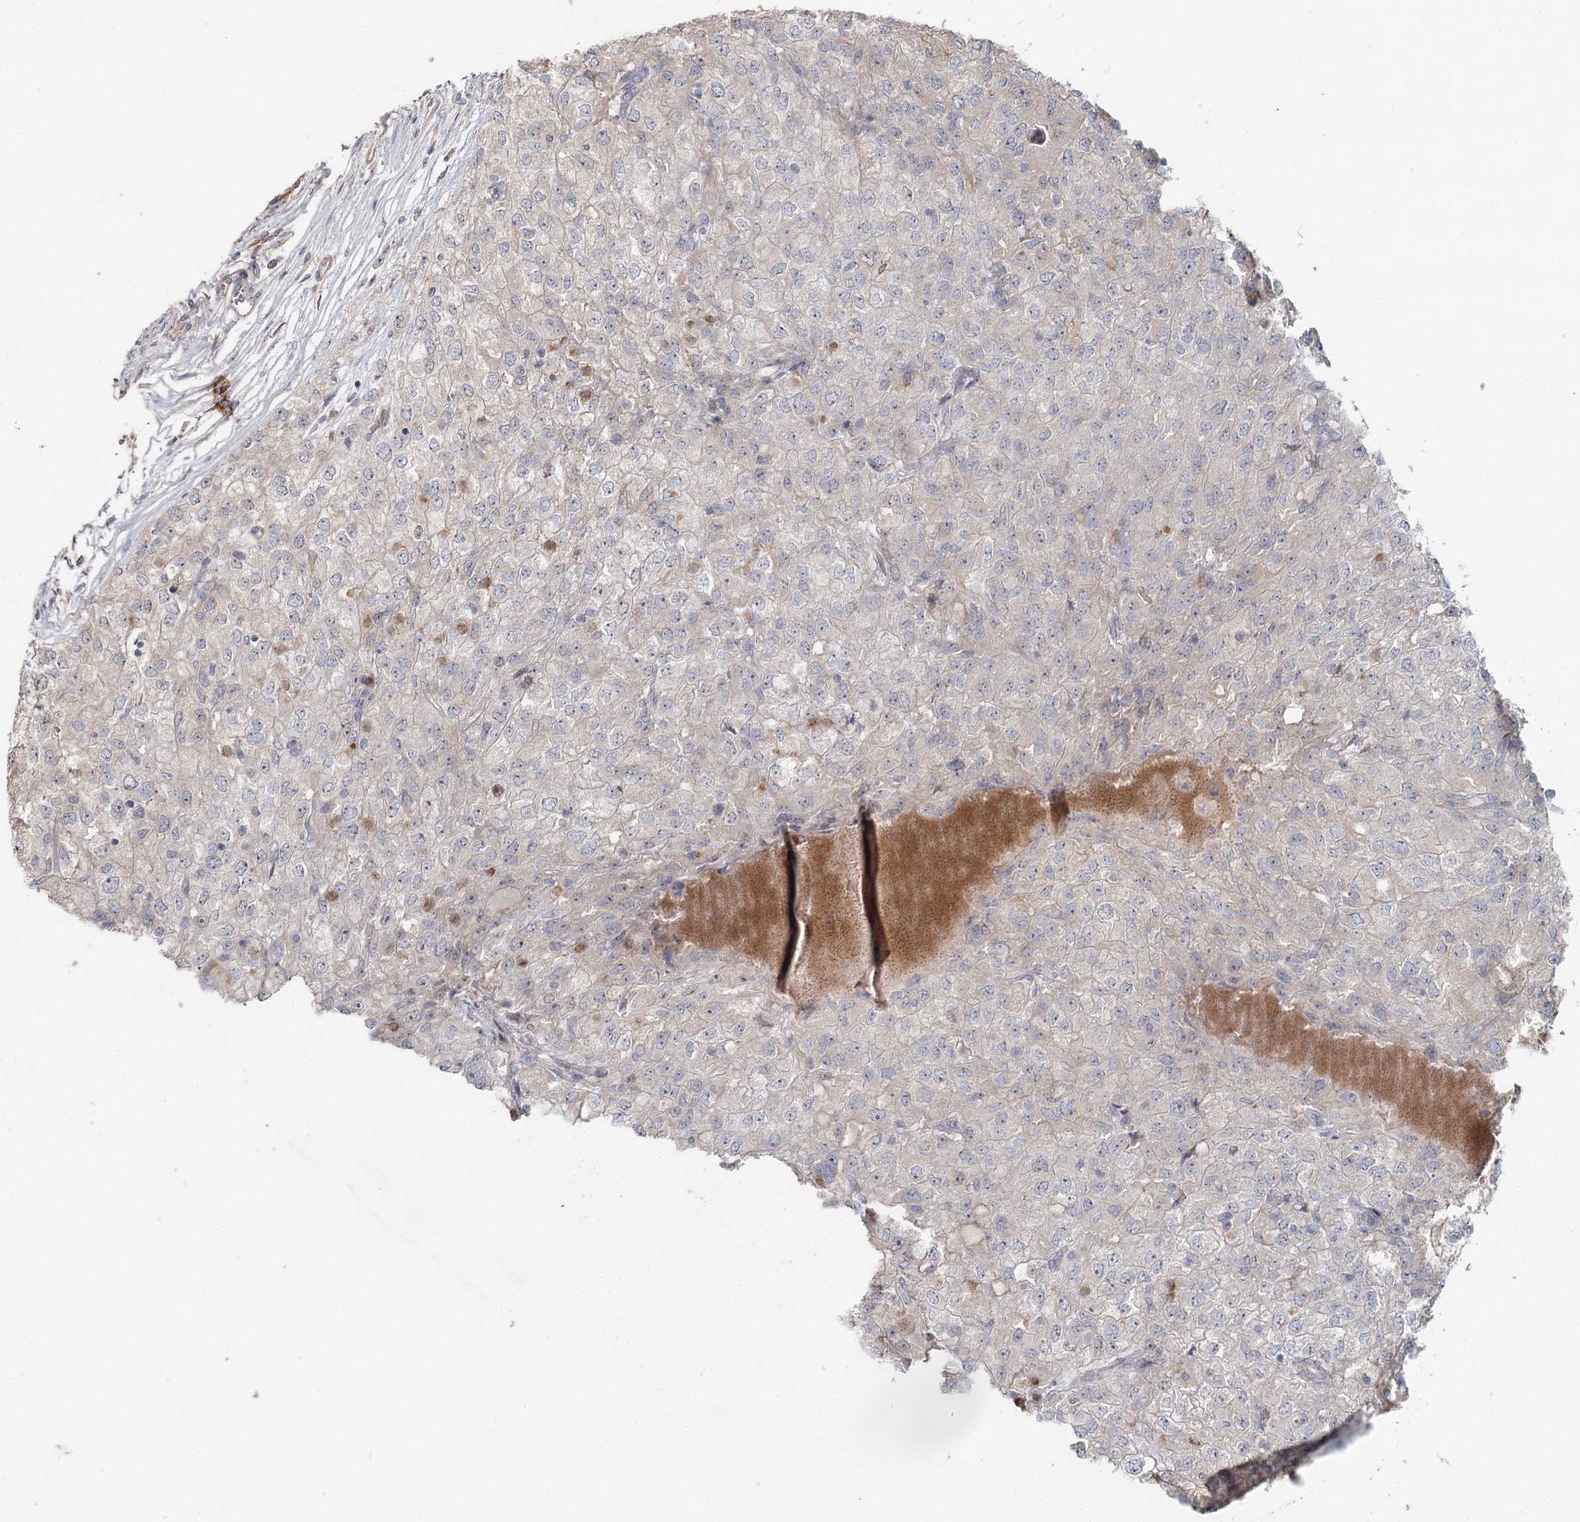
{"staining": {"intensity": "negative", "quantity": "none", "location": "none"}, "tissue": "renal cancer", "cell_type": "Tumor cells", "image_type": "cancer", "snomed": [{"axis": "morphology", "description": "Adenocarcinoma, NOS"}, {"axis": "topography", "description": "Kidney"}], "caption": "IHC of renal cancer demonstrates no positivity in tumor cells.", "gene": "ANGPTL5", "patient": {"sex": "female", "age": 54}}